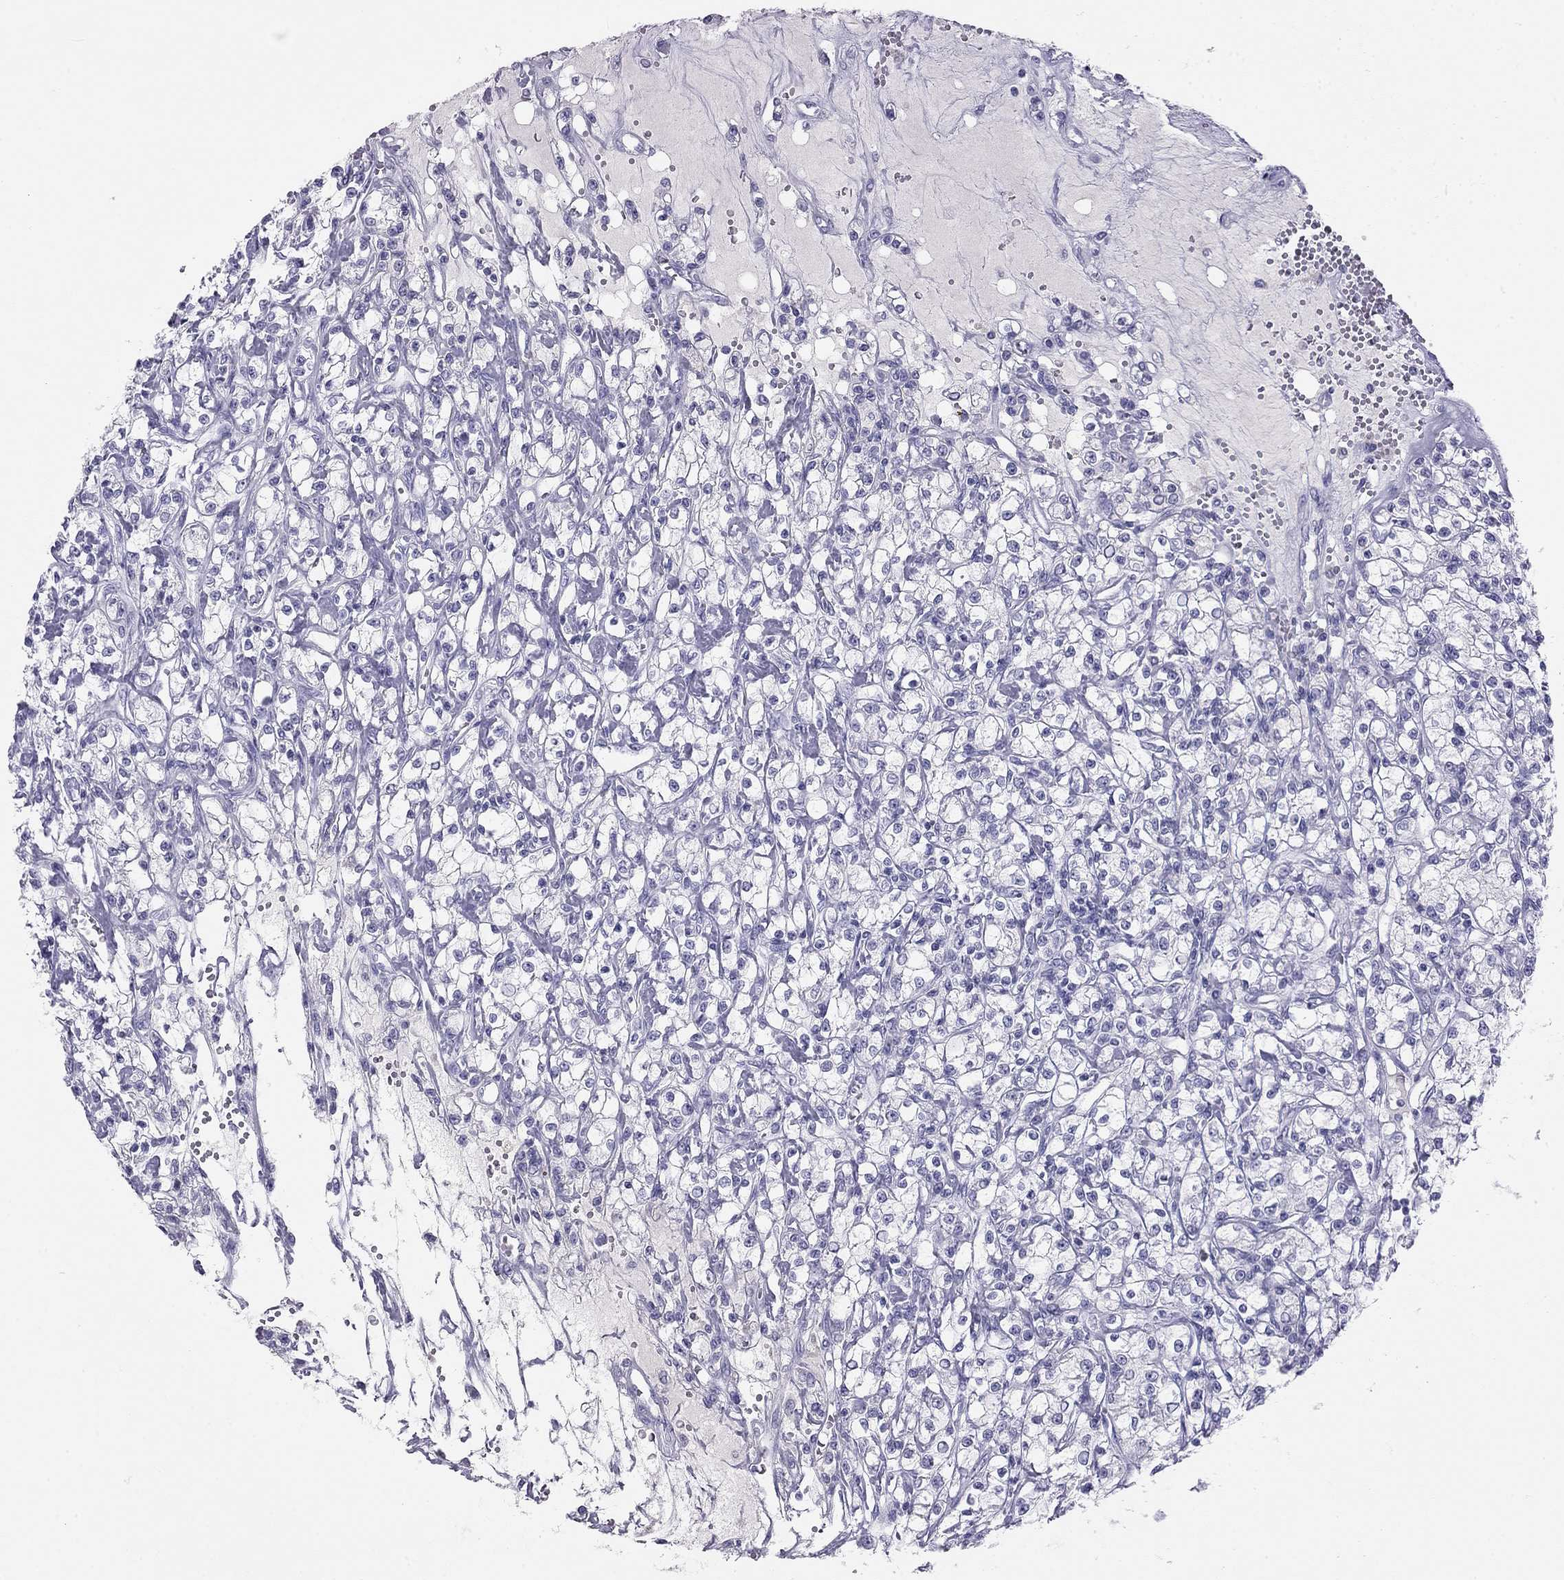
{"staining": {"intensity": "negative", "quantity": "none", "location": "none"}, "tissue": "renal cancer", "cell_type": "Tumor cells", "image_type": "cancer", "snomed": [{"axis": "morphology", "description": "Adenocarcinoma, NOS"}, {"axis": "topography", "description": "Kidney"}], "caption": "A photomicrograph of human renal cancer (adenocarcinoma) is negative for staining in tumor cells.", "gene": "KLRG1", "patient": {"sex": "female", "age": 59}}